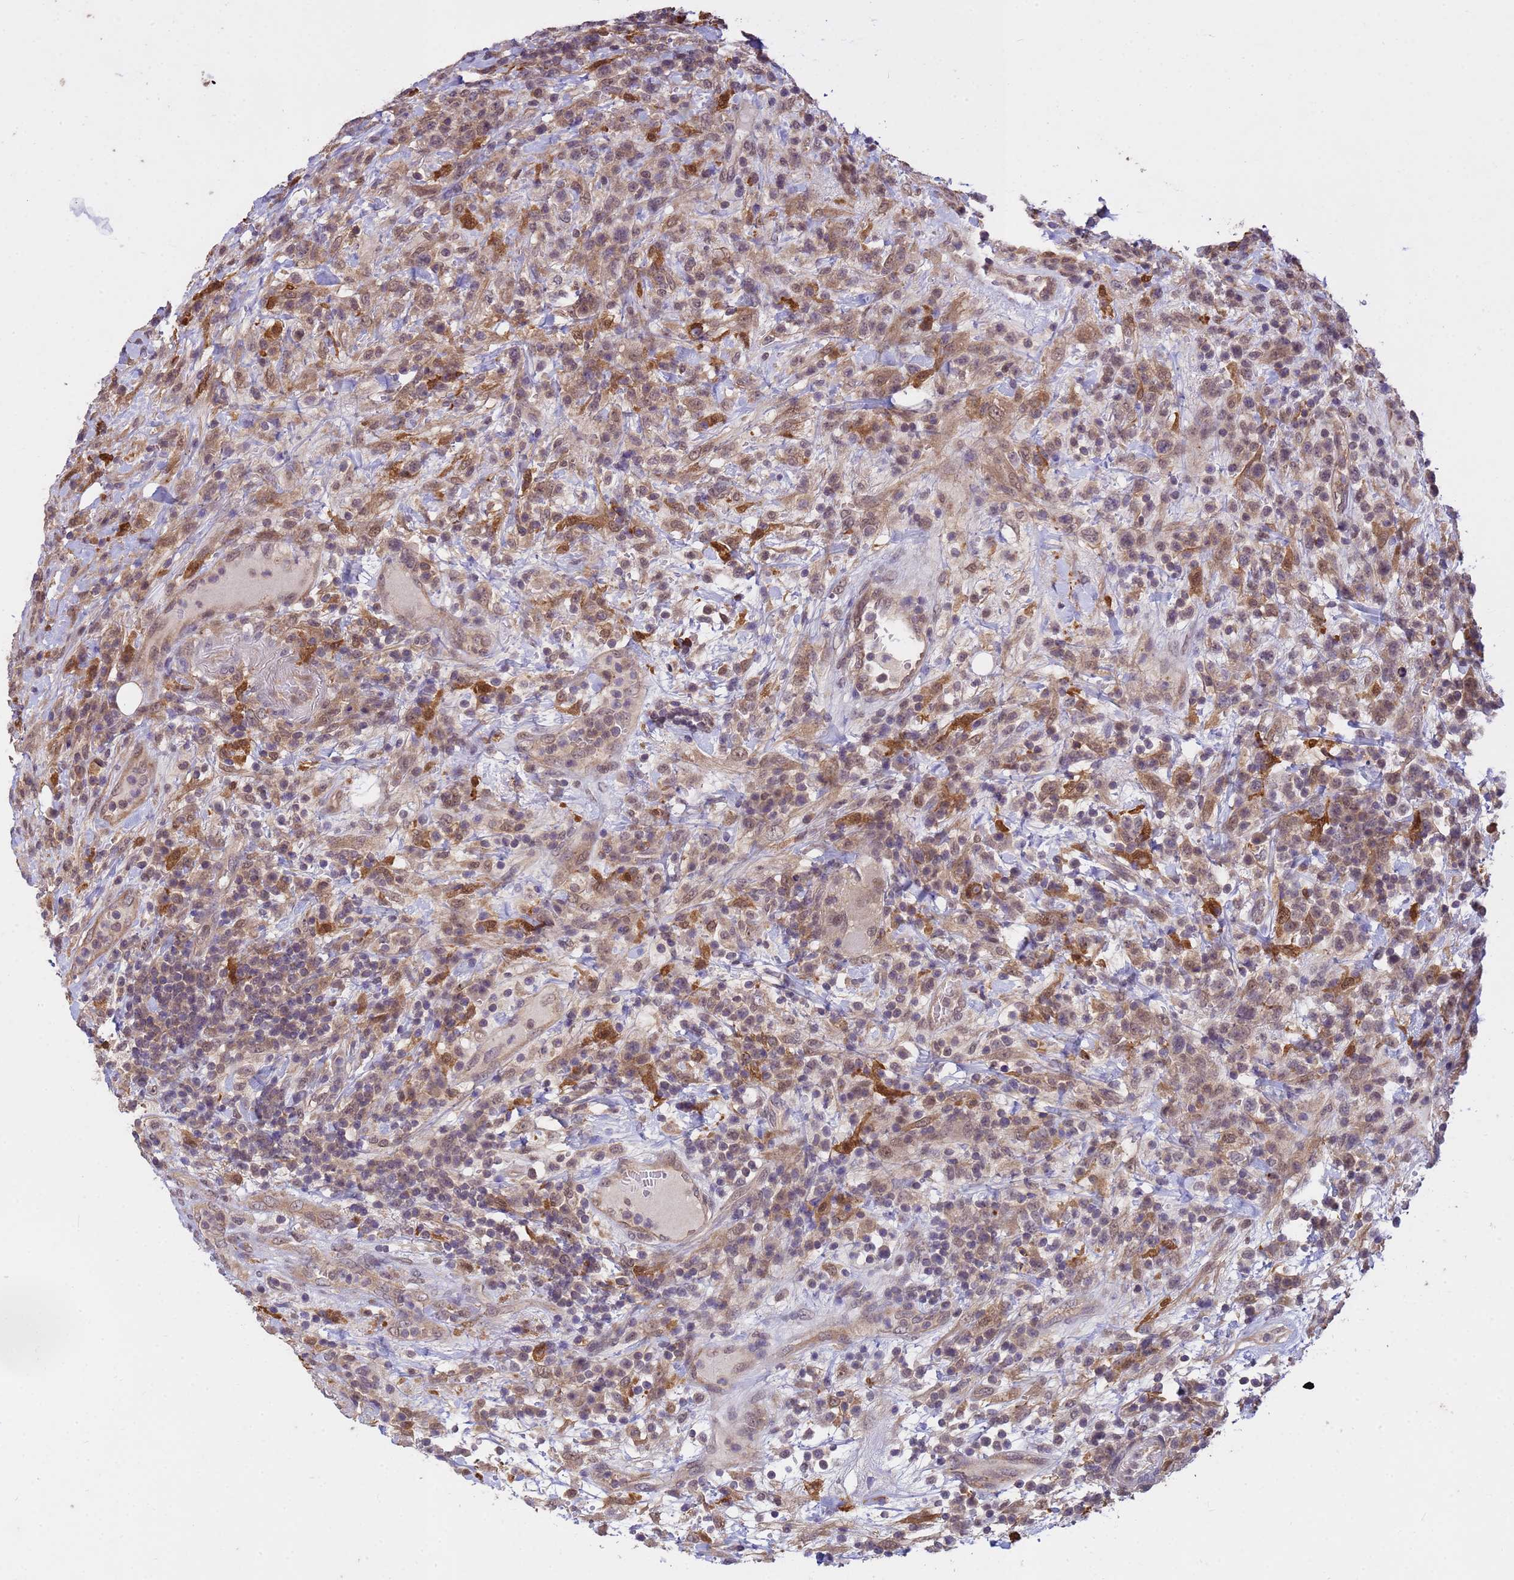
{"staining": {"intensity": "weak", "quantity": "25%-75%", "location": "nuclear"}, "tissue": "lymphoma", "cell_type": "Tumor cells", "image_type": "cancer", "snomed": [{"axis": "morphology", "description": "Malignant lymphoma, non-Hodgkin's type, High grade"}, {"axis": "topography", "description": "Colon"}], "caption": "Human lymphoma stained with a protein marker displays weak staining in tumor cells.", "gene": "NPEPPS", "patient": {"sex": "female", "age": 53}}